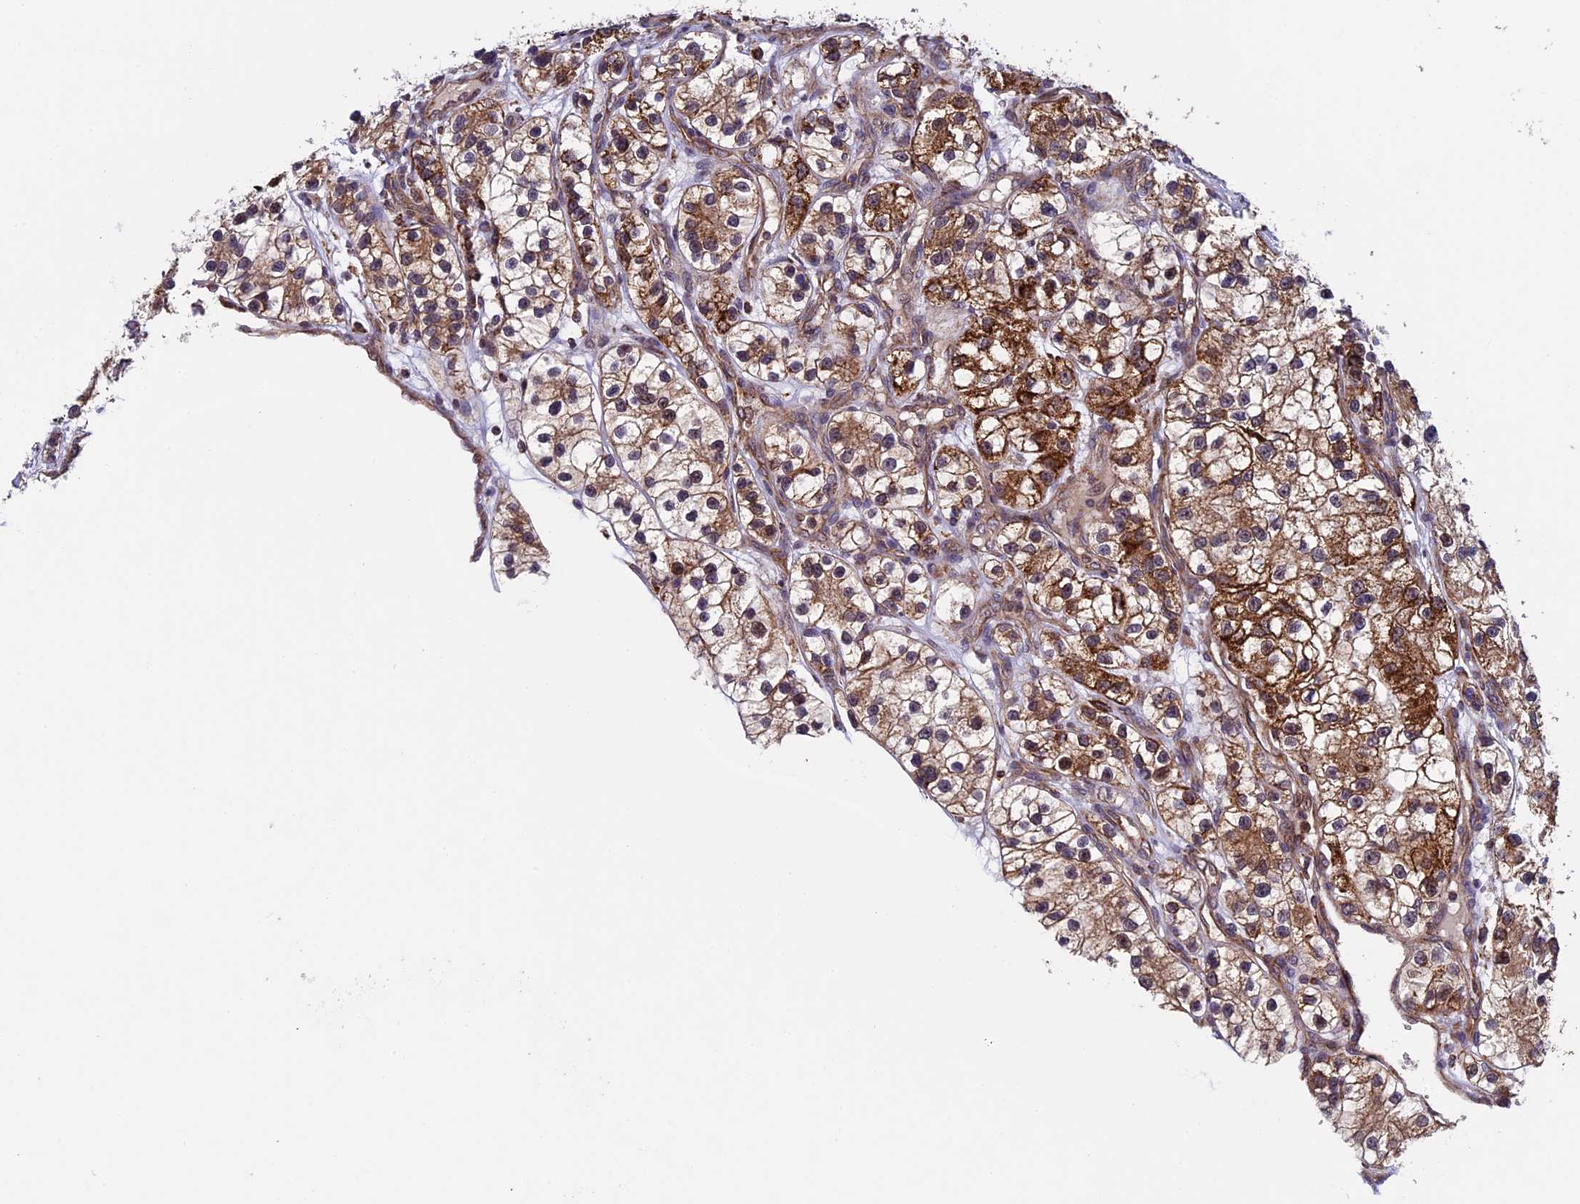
{"staining": {"intensity": "moderate", "quantity": ">75%", "location": "cytoplasmic/membranous"}, "tissue": "renal cancer", "cell_type": "Tumor cells", "image_type": "cancer", "snomed": [{"axis": "morphology", "description": "Adenocarcinoma, NOS"}, {"axis": "topography", "description": "Kidney"}], "caption": "Immunohistochemical staining of renal adenocarcinoma reveals moderate cytoplasmic/membranous protein positivity in approximately >75% of tumor cells.", "gene": "RNF17", "patient": {"sex": "female", "age": 57}}